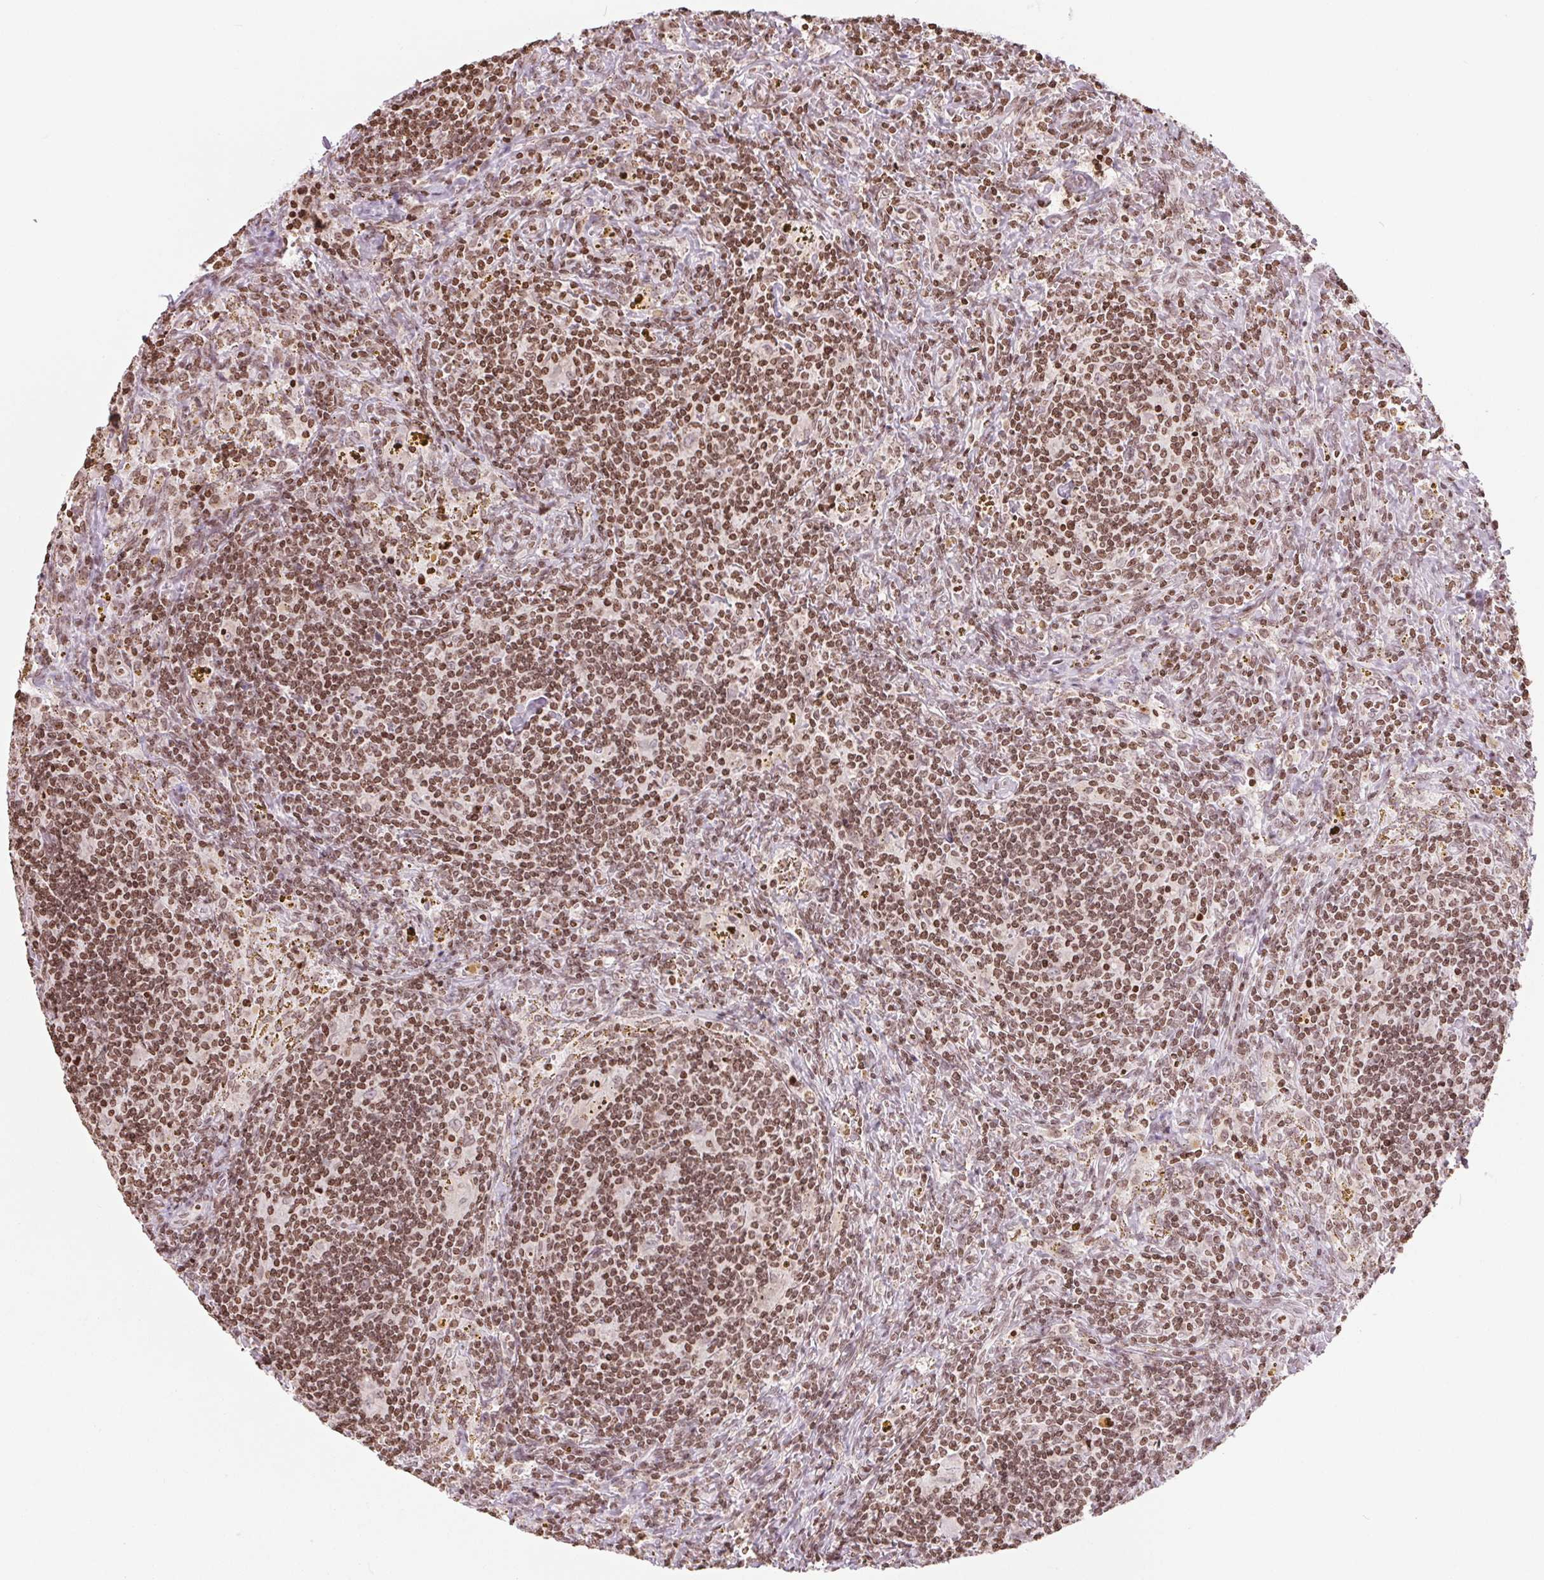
{"staining": {"intensity": "moderate", "quantity": ">75%", "location": "nuclear"}, "tissue": "lymphoma", "cell_type": "Tumor cells", "image_type": "cancer", "snomed": [{"axis": "morphology", "description": "Malignant lymphoma, non-Hodgkin's type, Low grade"}, {"axis": "topography", "description": "Spleen"}], "caption": "IHC of human lymphoma shows medium levels of moderate nuclear staining in about >75% of tumor cells. (Stains: DAB in brown, nuclei in blue, Microscopy: brightfield microscopy at high magnification).", "gene": "SMIM12", "patient": {"sex": "female", "age": 70}}